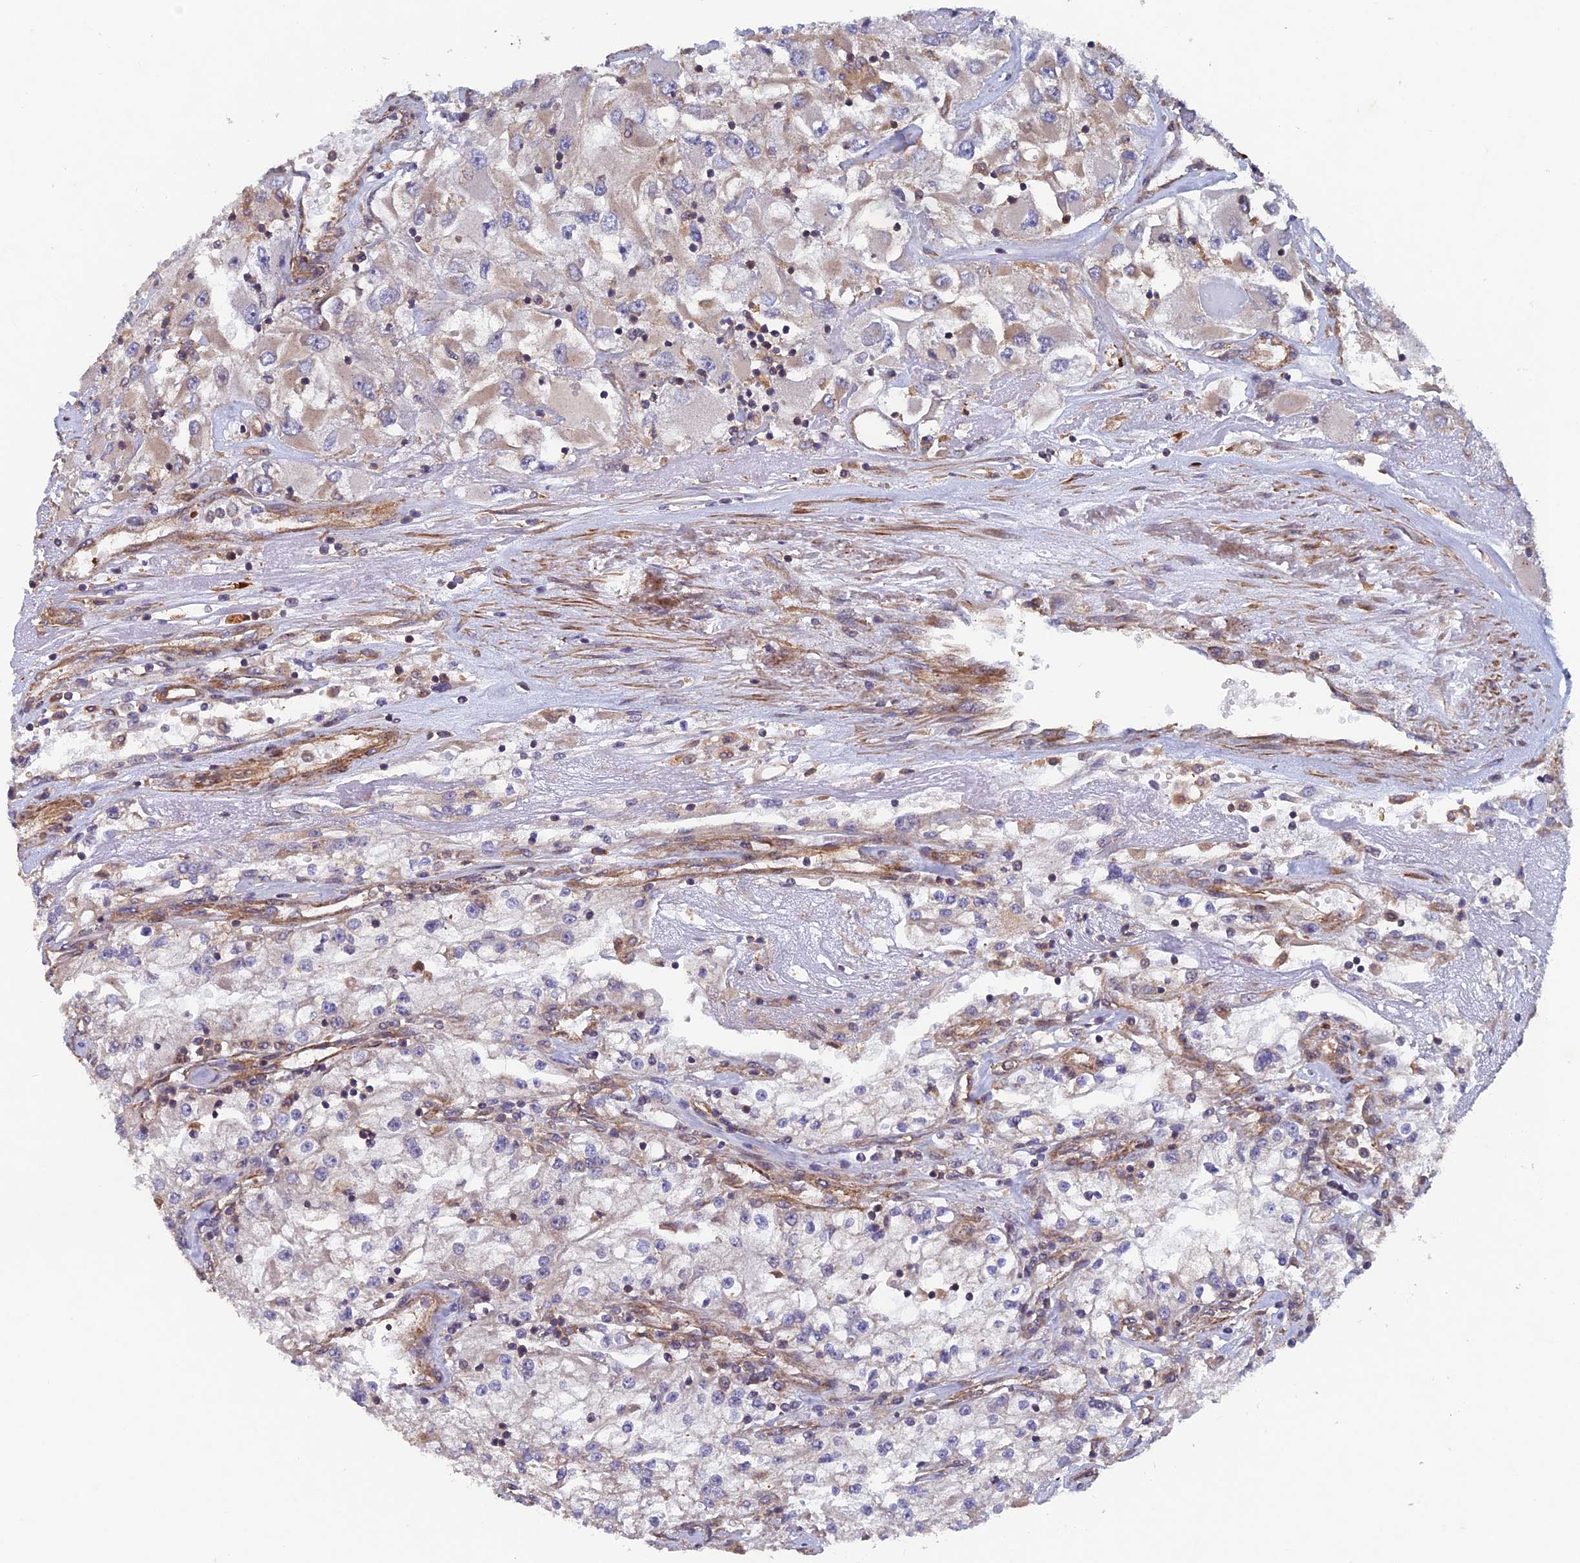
{"staining": {"intensity": "moderate", "quantity": "<25%", "location": "cytoplasmic/membranous"}, "tissue": "renal cancer", "cell_type": "Tumor cells", "image_type": "cancer", "snomed": [{"axis": "morphology", "description": "Adenocarcinoma, NOS"}, {"axis": "topography", "description": "Kidney"}], "caption": "The immunohistochemical stain shows moderate cytoplasmic/membranous expression in tumor cells of adenocarcinoma (renal) tissue.", "gene": "NCAPG", "patient": {"sex": "female", "age": 52}}